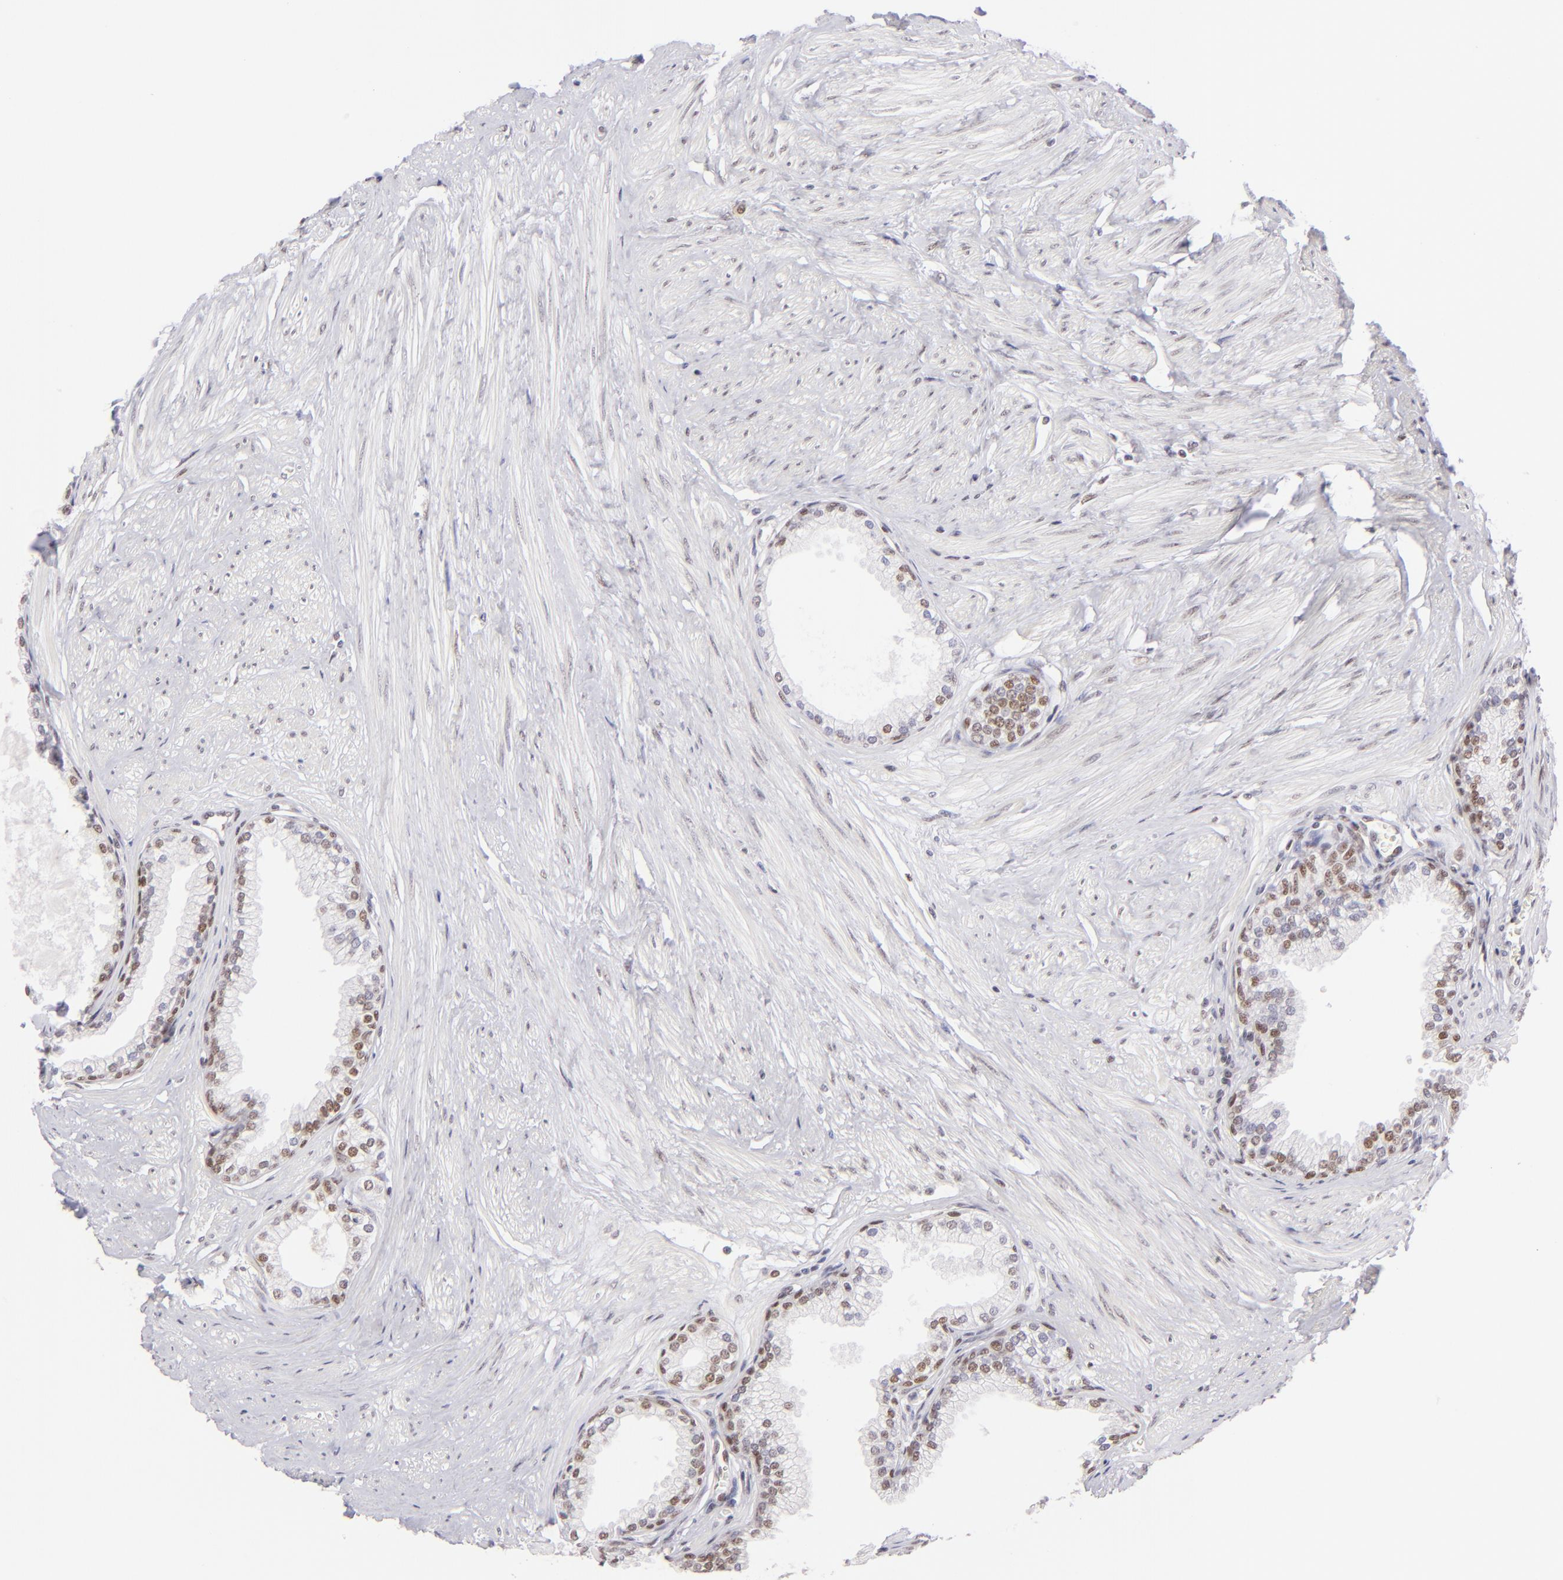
{"staining": {"intensity": "moderate", "quantity": "25%-75%", "location": "nuclear"}, "tissue": "prostate", "cell_type": "Glandular cells", "image_type": "normal", "snomed": [{"axis": "morphology", "description": "Normal tissue, NOS"}, {"axis": "topography", "description": "Prostate"}], "caption": "The micrograph exhibits immunohistochemical staining of normal prostate. There is moderate nuclear positivity is seen in about 25%-75% of glandular cells. (IHC, brightfield microscopy, high magnification).", "gene": "POU2F1", "patient": {"sex": "male", "age": 64}}